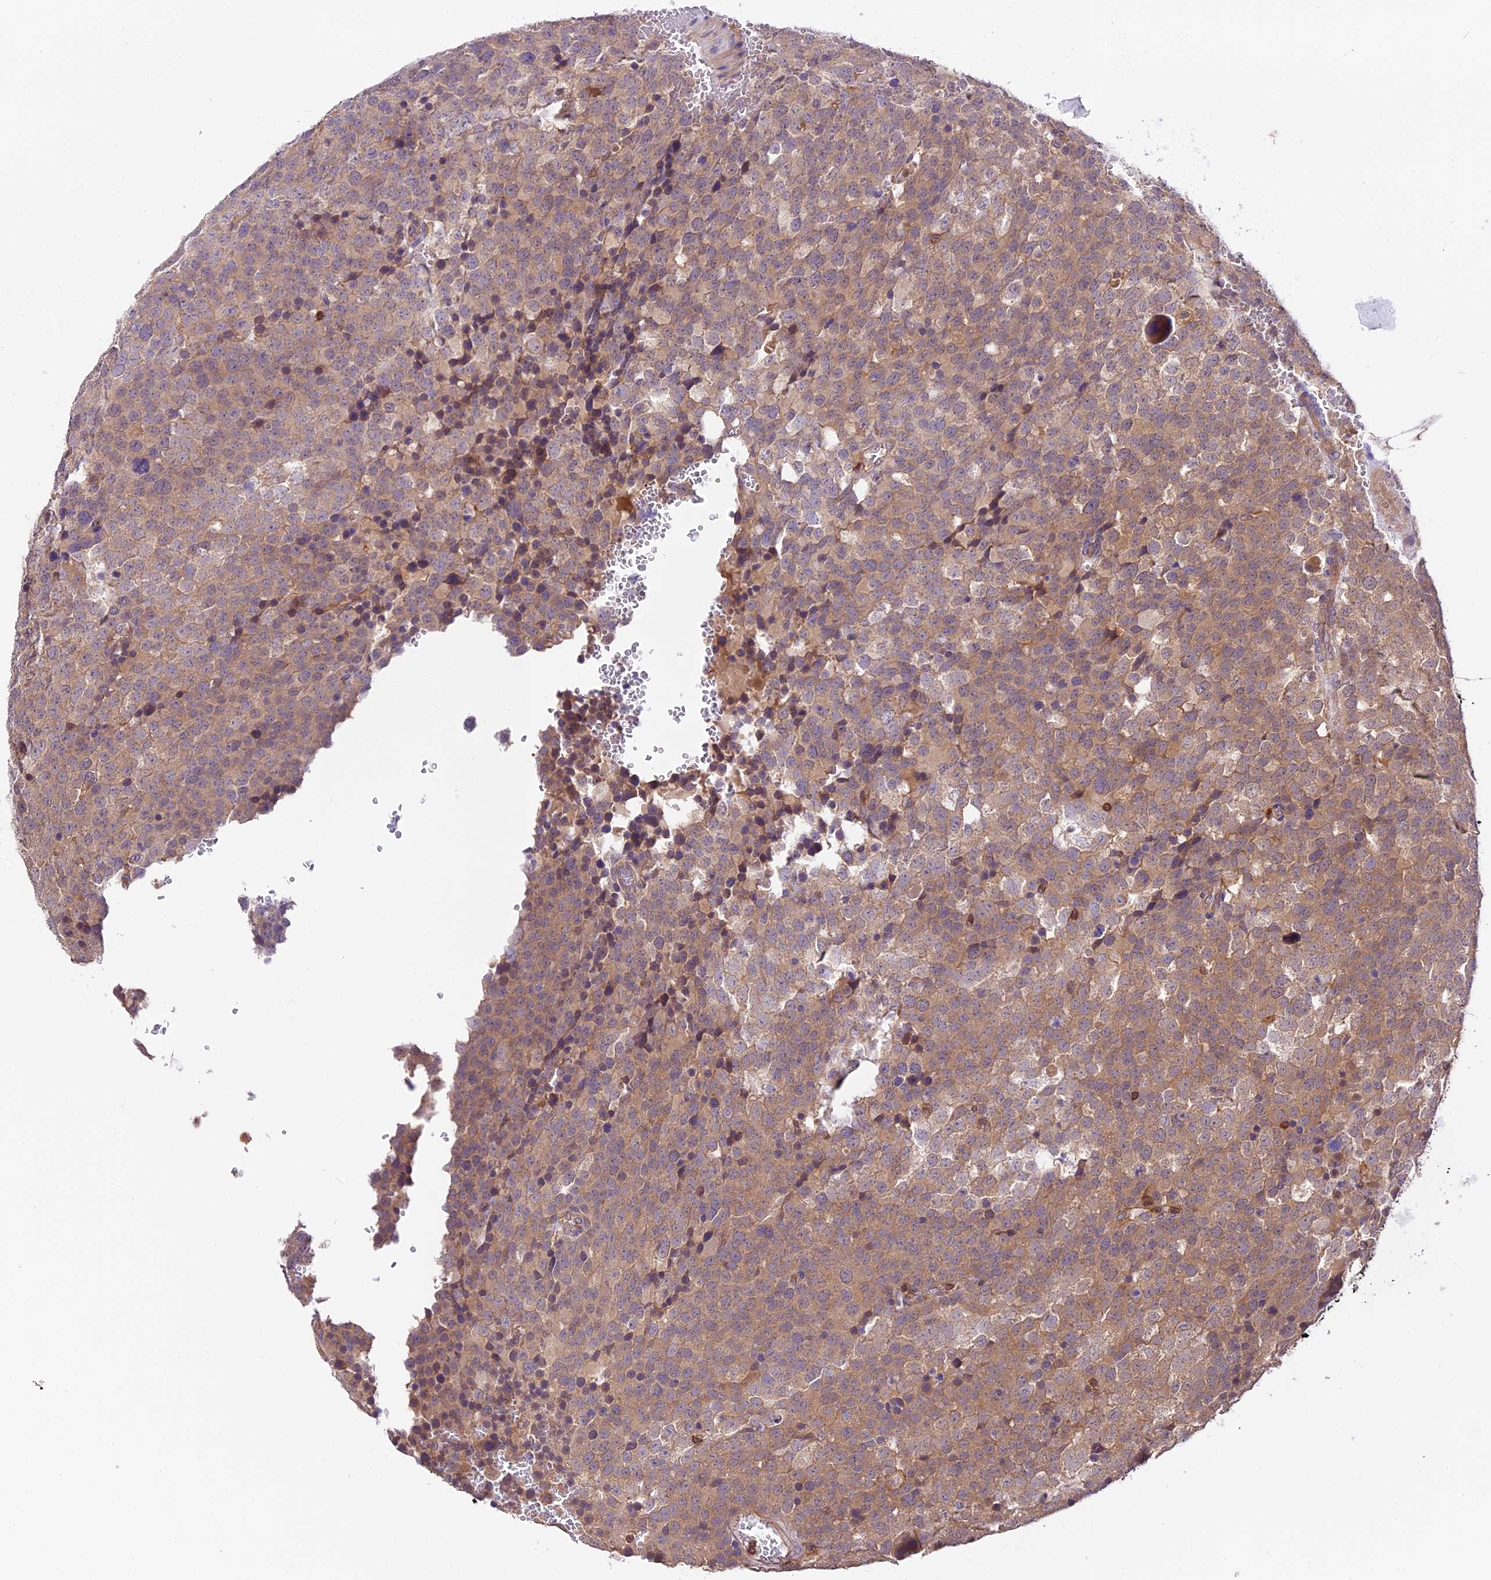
{"staining": {"intensity": "weak", "quantity": ">75%", "location": "cytoplasmic/membranous"}, "tissue": "testis cancer", "cell_type": "Tumor cells", "image_type": "cancer", "snomed": [{"axis": "morphology", "description": "Seminoma, NOS"}, {"axis": "topography", "description": "Testis"}], "caption": "Tumor cells exhibit weak cytoplasmic/membranous positivity in approximately >75% of cells in seminoma (testis).", "gene": "SKIDA1", "patient": {"sex": "male", "age": 71}}